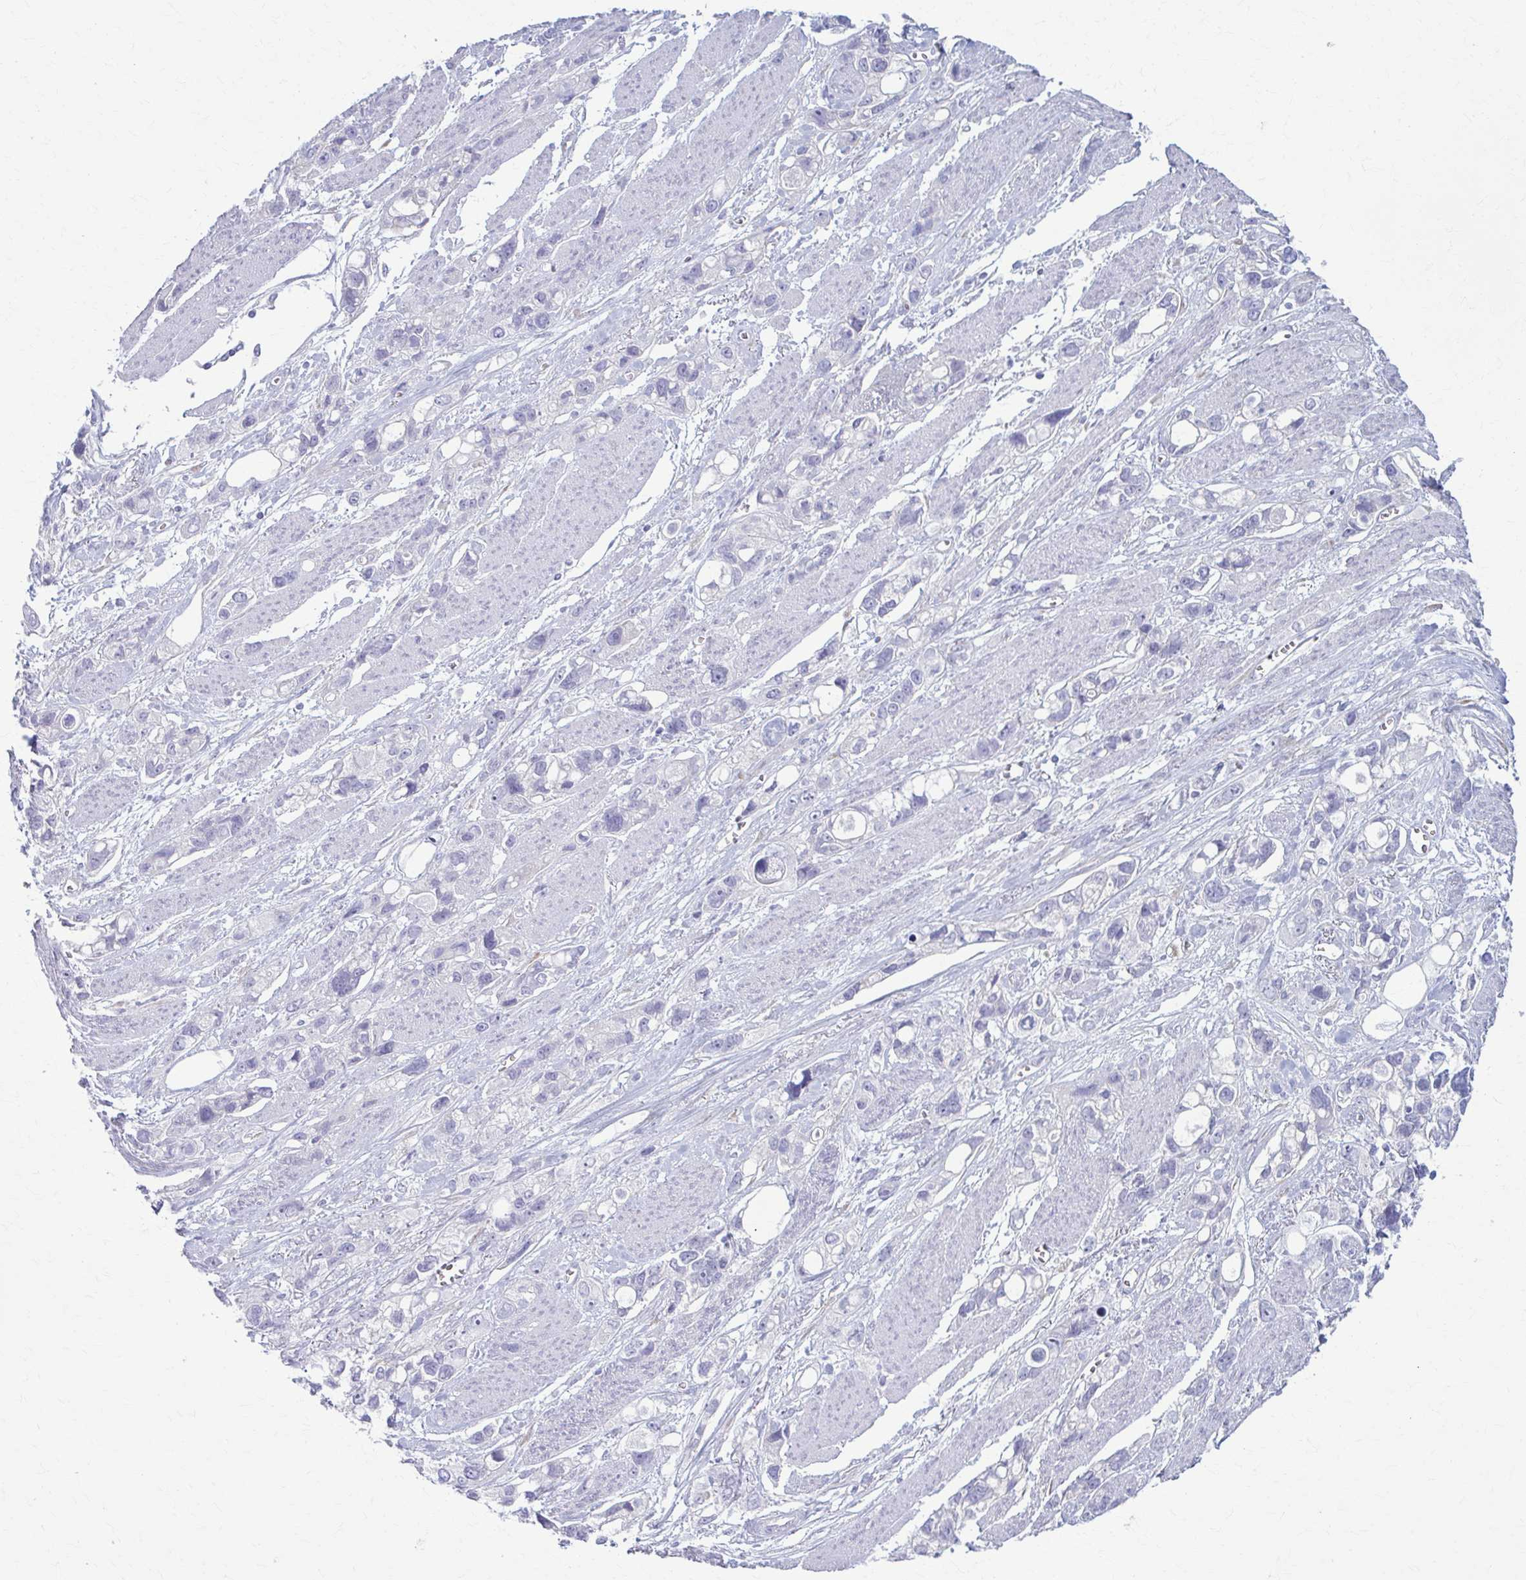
{"staining": {"intensity": "negative", "quantity": "none", "location": "none"}, "tissue": "stomach cancer", "cell_type": "Tumor cells", "image_type": "cancer", "snomed": [{"axis": "morphology", "description": "Adenocarcinoma, NOS"}, {"axis": "topography", "description": "Stomach, upper"}], "caption": "Stomach cancer was stained to show a protein in brown. There is no significant expression in tumor cells. Brightfield microscopy of immunohistochemistry (IHC) stained with DAB (brown) and hematoxylin (blue), captured at high magnification.", "gene": "PRKRA", "patient": {"sex": "female", "age": 81}}